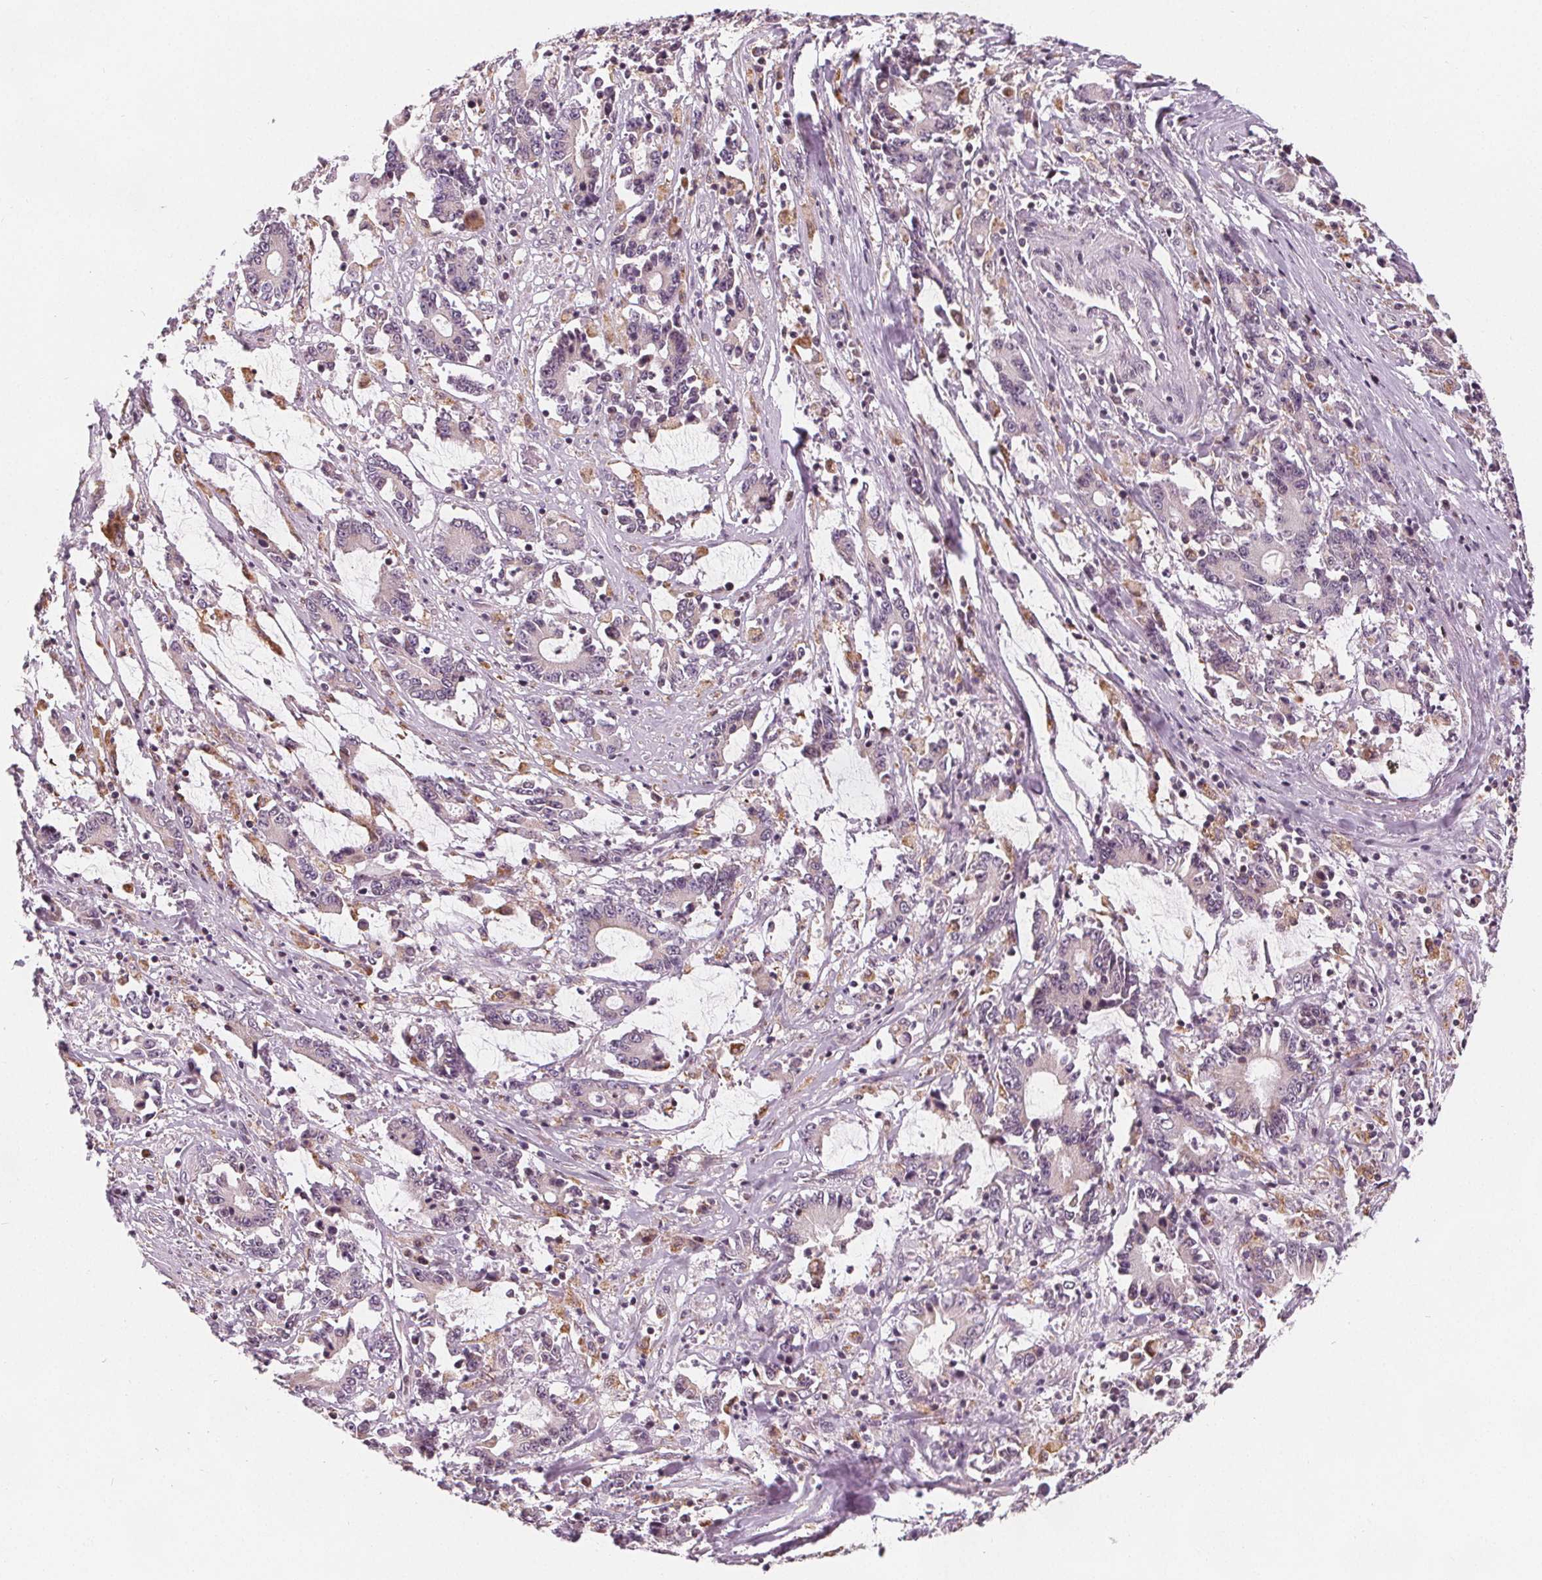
{"staining": {"intensity": "negative", "quantity": "none", "location": "none"}, "tissue": "stomach cancer", "cell_type": "Tumor cells", "image_type": "cancer", "snomed": [{"axis": "morphology", "description": "Adenocarcinoma, NOS"}, {"axis": "topography", "description": "Stomach, upper"}], "caption": "The photomicrograph demonstrates no staining of tumor cells in adenocarcinoma (stomach).", "gene": "DPM2", "patient": {"sex": "male", "age": 68}}